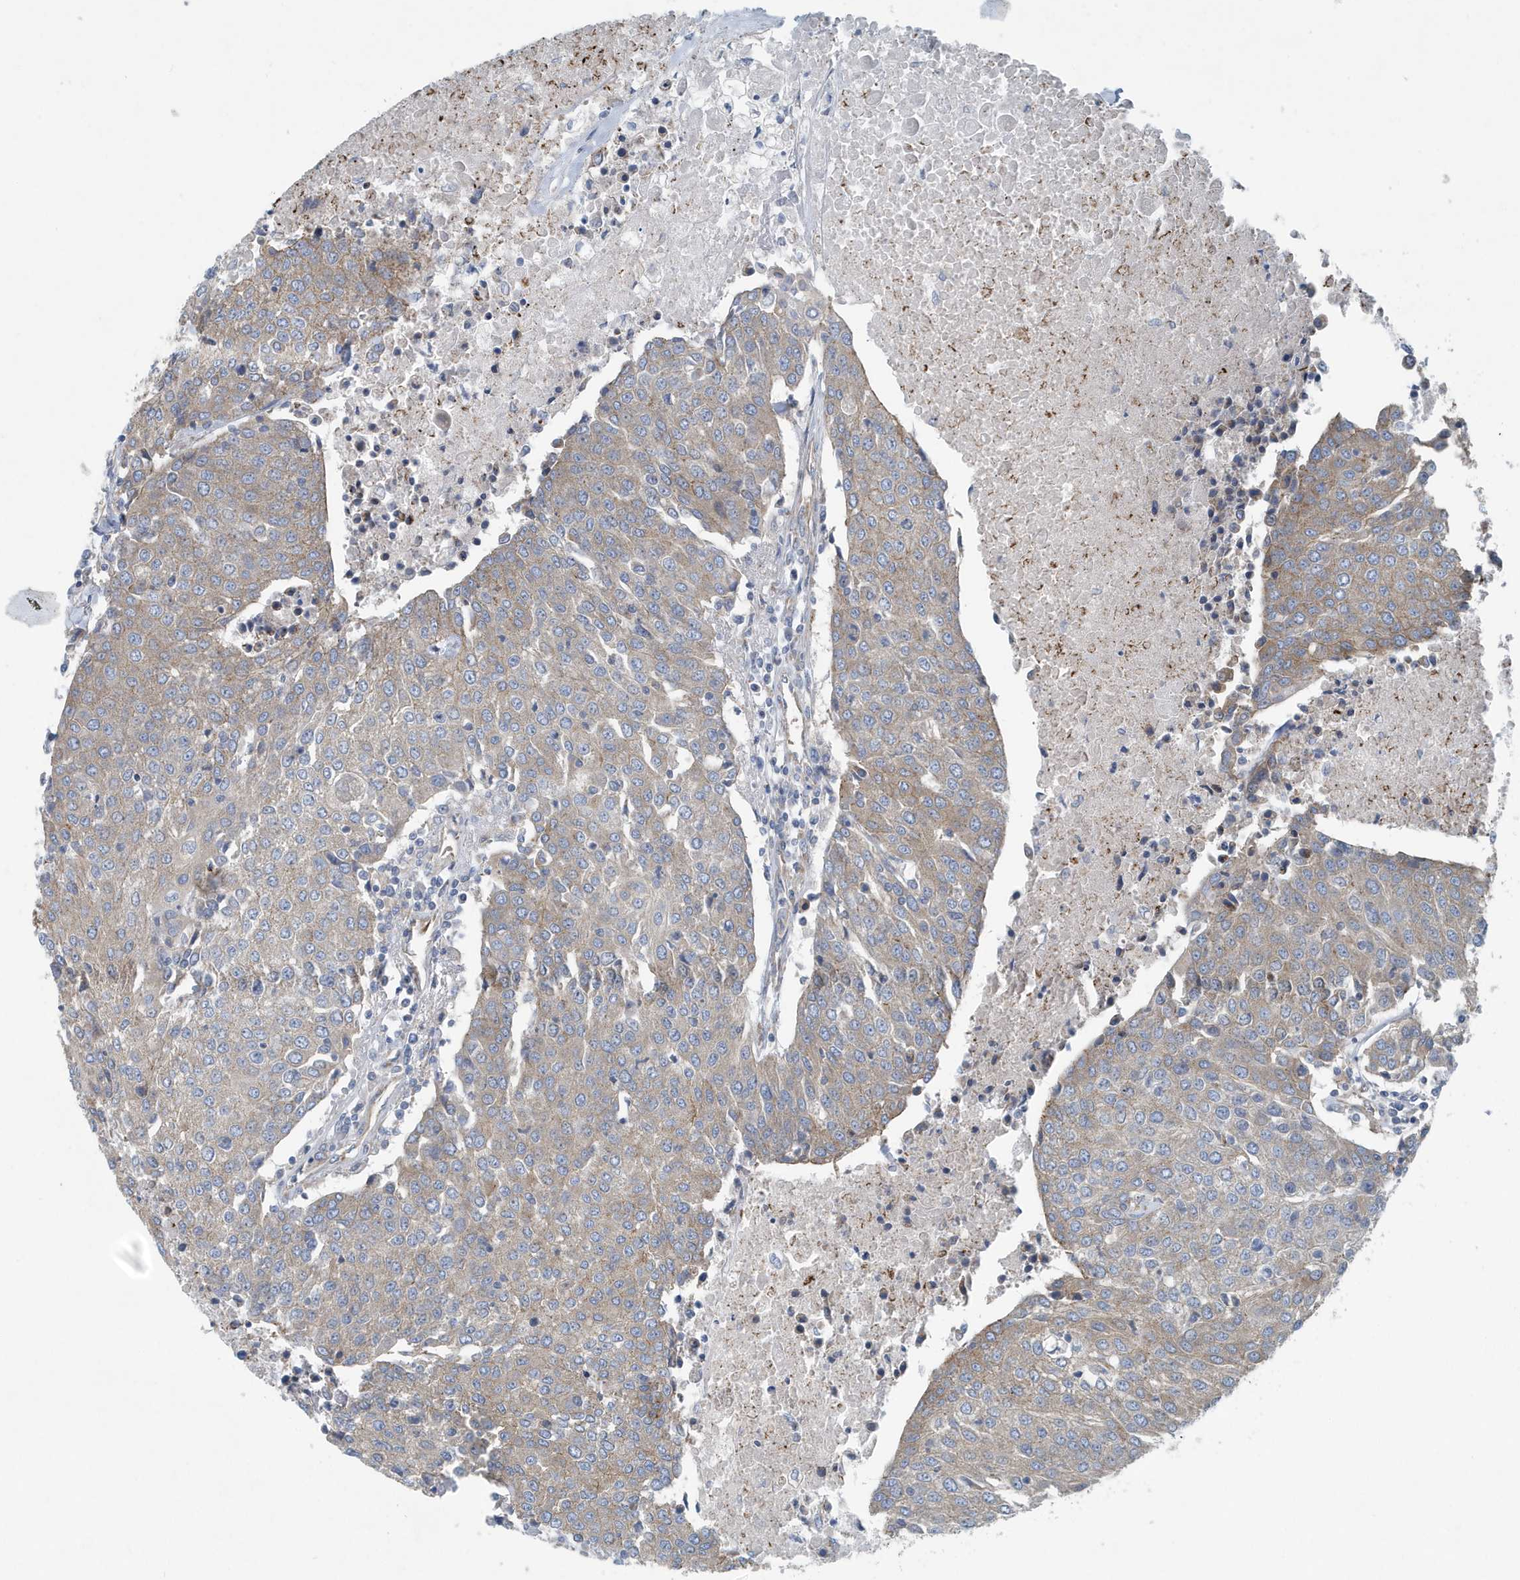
{"staining": {"intensity": "weak", "quantity": "25%-75%", "location": "cytoplasmic/membranous"}, "tissue": "urothelial cancer", "cell_type": "Tumor cells", "image_type": "cancer", "snomed": [{"axis": "morphology", "description": "Urothelial carcinoma, High grade"}, {"axis": "topography", "description": "Urinary bladder"}], "caption": "Brown immunohistochemical staining in human urothelial carcinoma (high-grade) demonstrates weak cytoplasmic/membranous expression in about 25%-75% of tumor cells.", "gene": "PPM1M", "patient": {"sex": "female", "age": 85}}